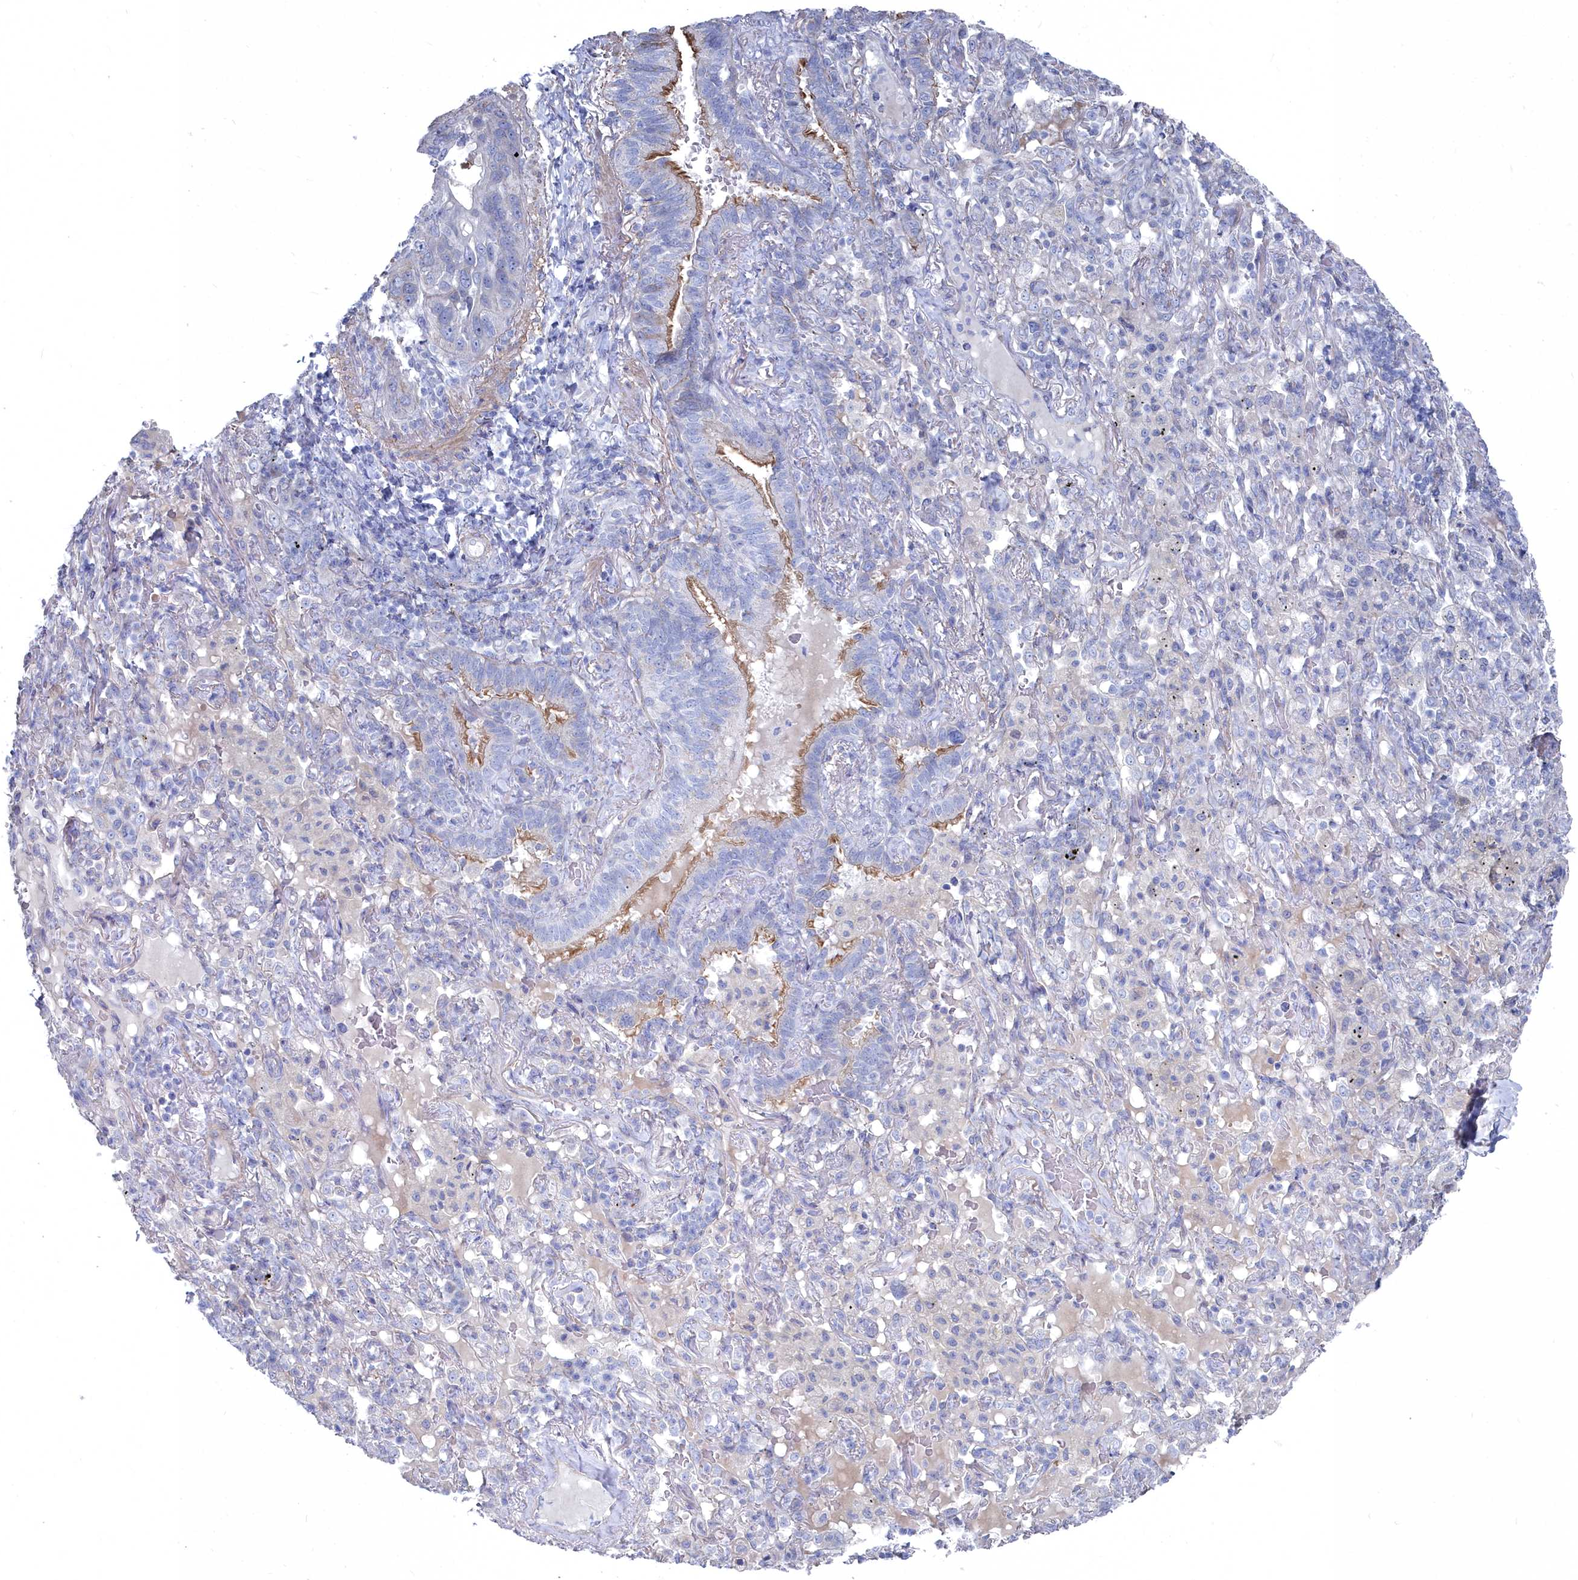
{"staining": {"intensity": "moderate", "quantity": "<25%", "location": "cytoplasmic/membranous"}, "tissue": "lung cancer", "cell_type": "Tumor cells", "image_type": "cancer", "snomed": [{"axis": "morphology", "description": "Squamous cell carcinoma, NOS"}, {"axis": "topography", "description": "Lung"}], "caption": "This micrograph shows IHC staining of human lung cancer (squamous cell carcinoma), with low moderate cytoplasmic/membranous expression in about <25% of tumor cells.", "gene": "SHISAL2A", "patient": {"sex": "female", "age": 70}}